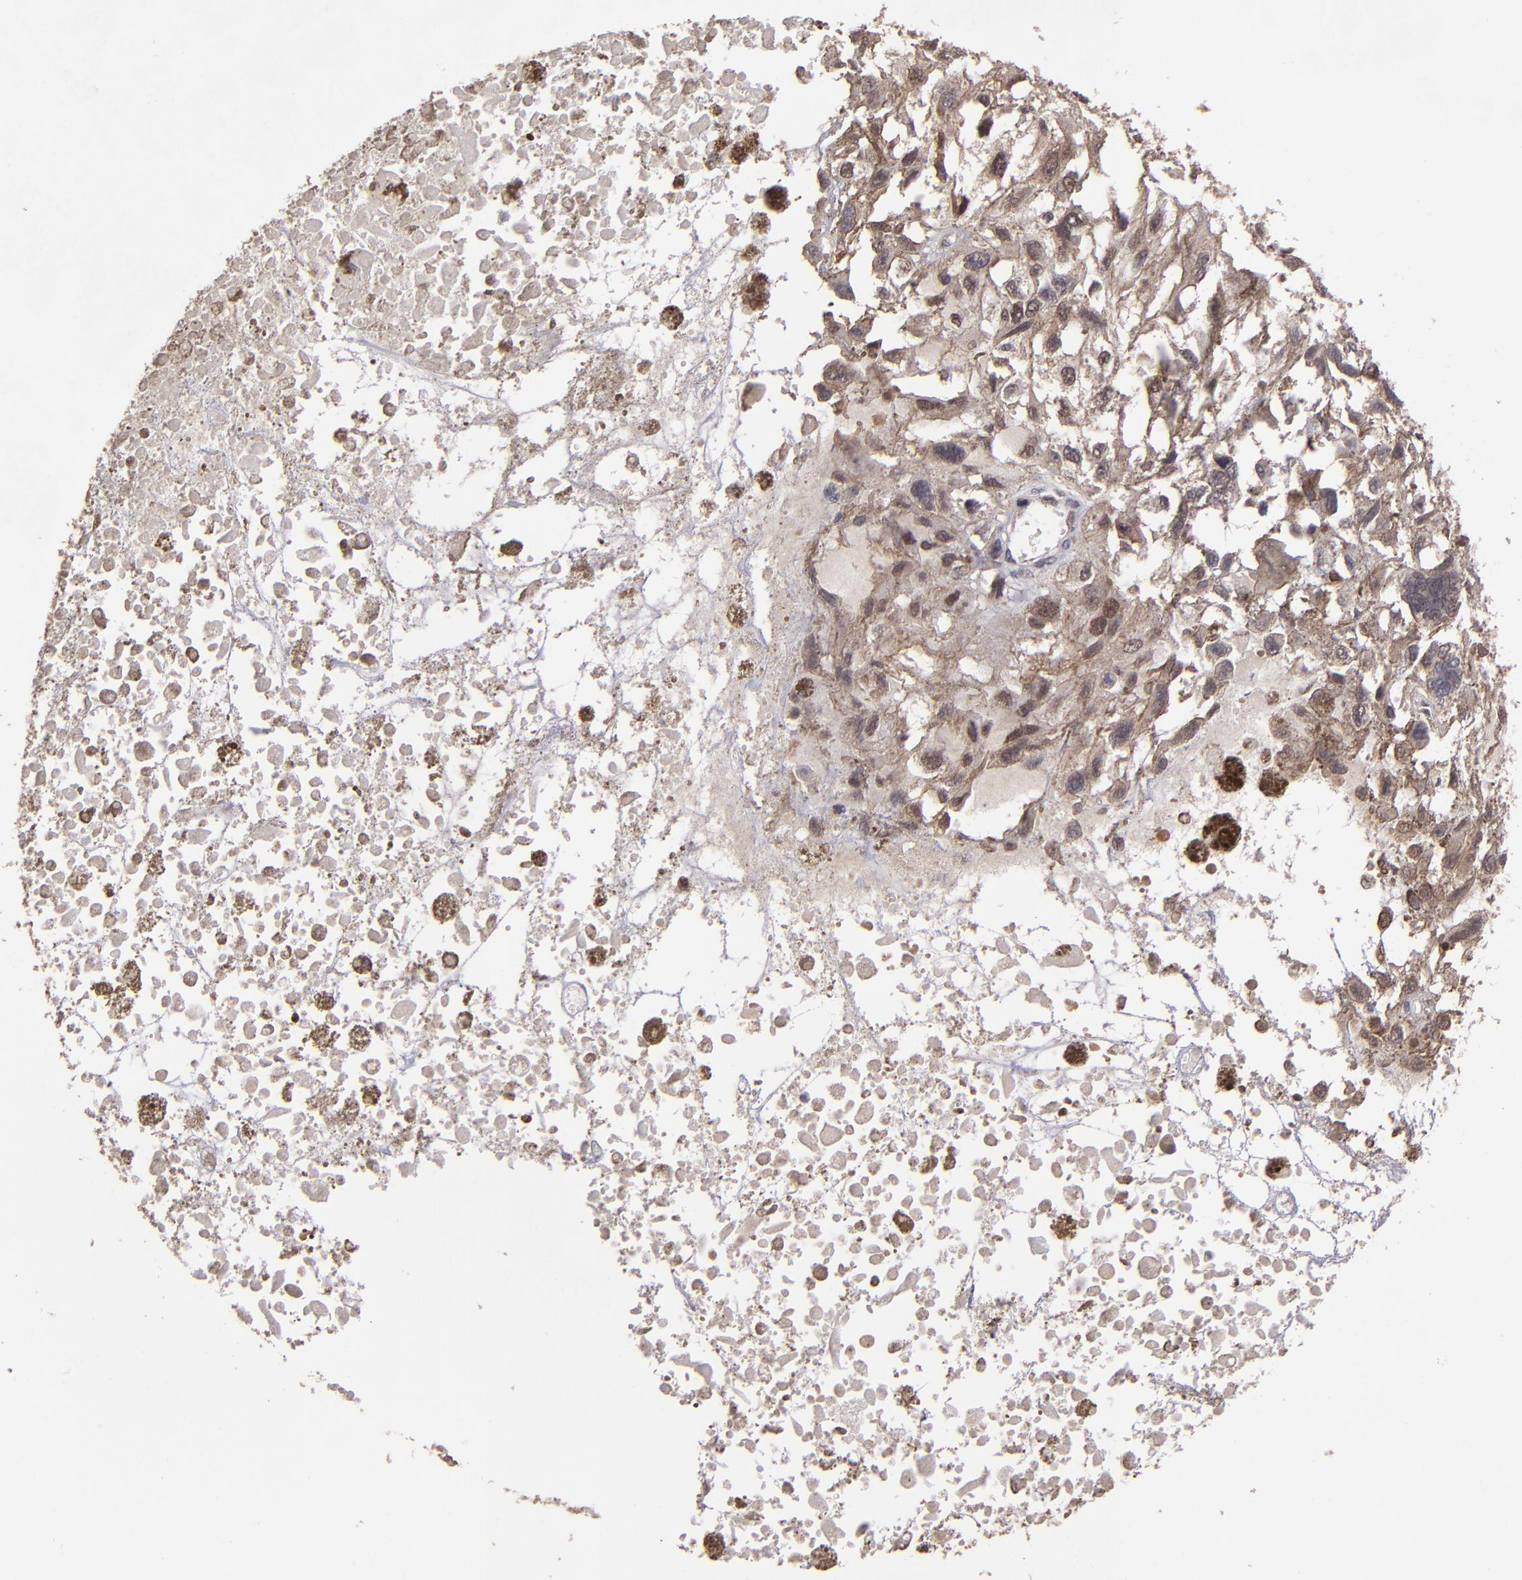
{"staining": {"intensity": "moderate", "quantity": "<25%", "location": "cytoplasmic/membranous,nuclear"}, "tissue": "melanoma", "cell_type": "Tumor cells", "image_type": "cancer", "snomed": [{"axis": "morphology", "description": "Malignant melanoma, Metastatic site"}, {"axis": "topography", "description": "Lymph node"}], "caption": "Tumor cells show low levels of moderate cytoplasmic/membranous and nuclear staining in approximately <25% of cells in human malignant melanoma (metastatic site).", "gene": "SIPA1L1", "patient": {"sex": "male", "age": 59}}